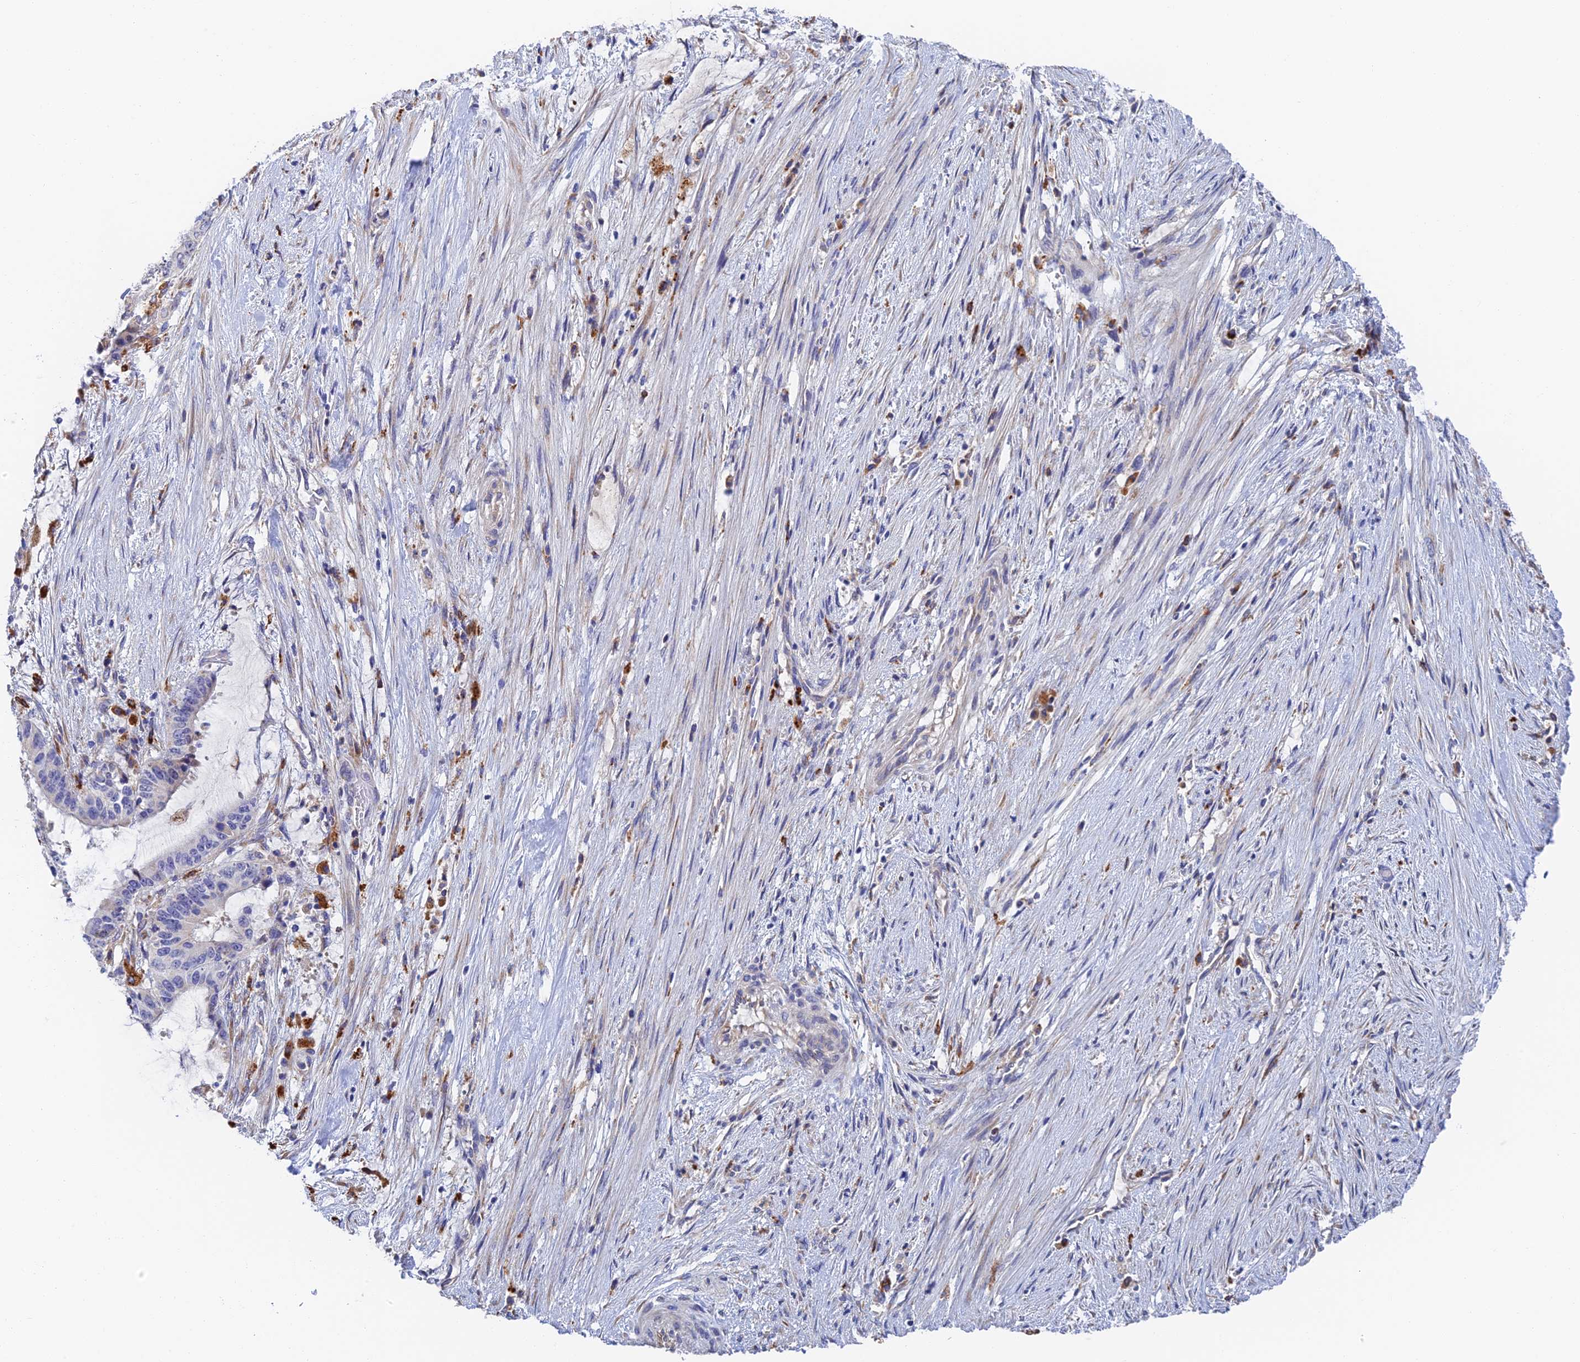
{"staining": {"intensity": "negative", "quantity": "none", "location": "none"}, "tissue": "liver cancer", "cell_type": "Tumor cells", "image_type": "cancer", "snomed": [{"axis": "morphology", "description": "Normal tissue, NOS"}, {"axis": "morphology", "description": "Cholangiocarcinoma"}, {"axis": "topography", "description": "Liver"}, {"axis": "topography", "description": "Peripheral nerve tissue"}], "caption": "A micrograph of human cholangiocarcinoma (liver) is negative for staining in tumor cells.", "gene": "RPGRIP1L", "patient": {"sex": "female", "age": 73}}